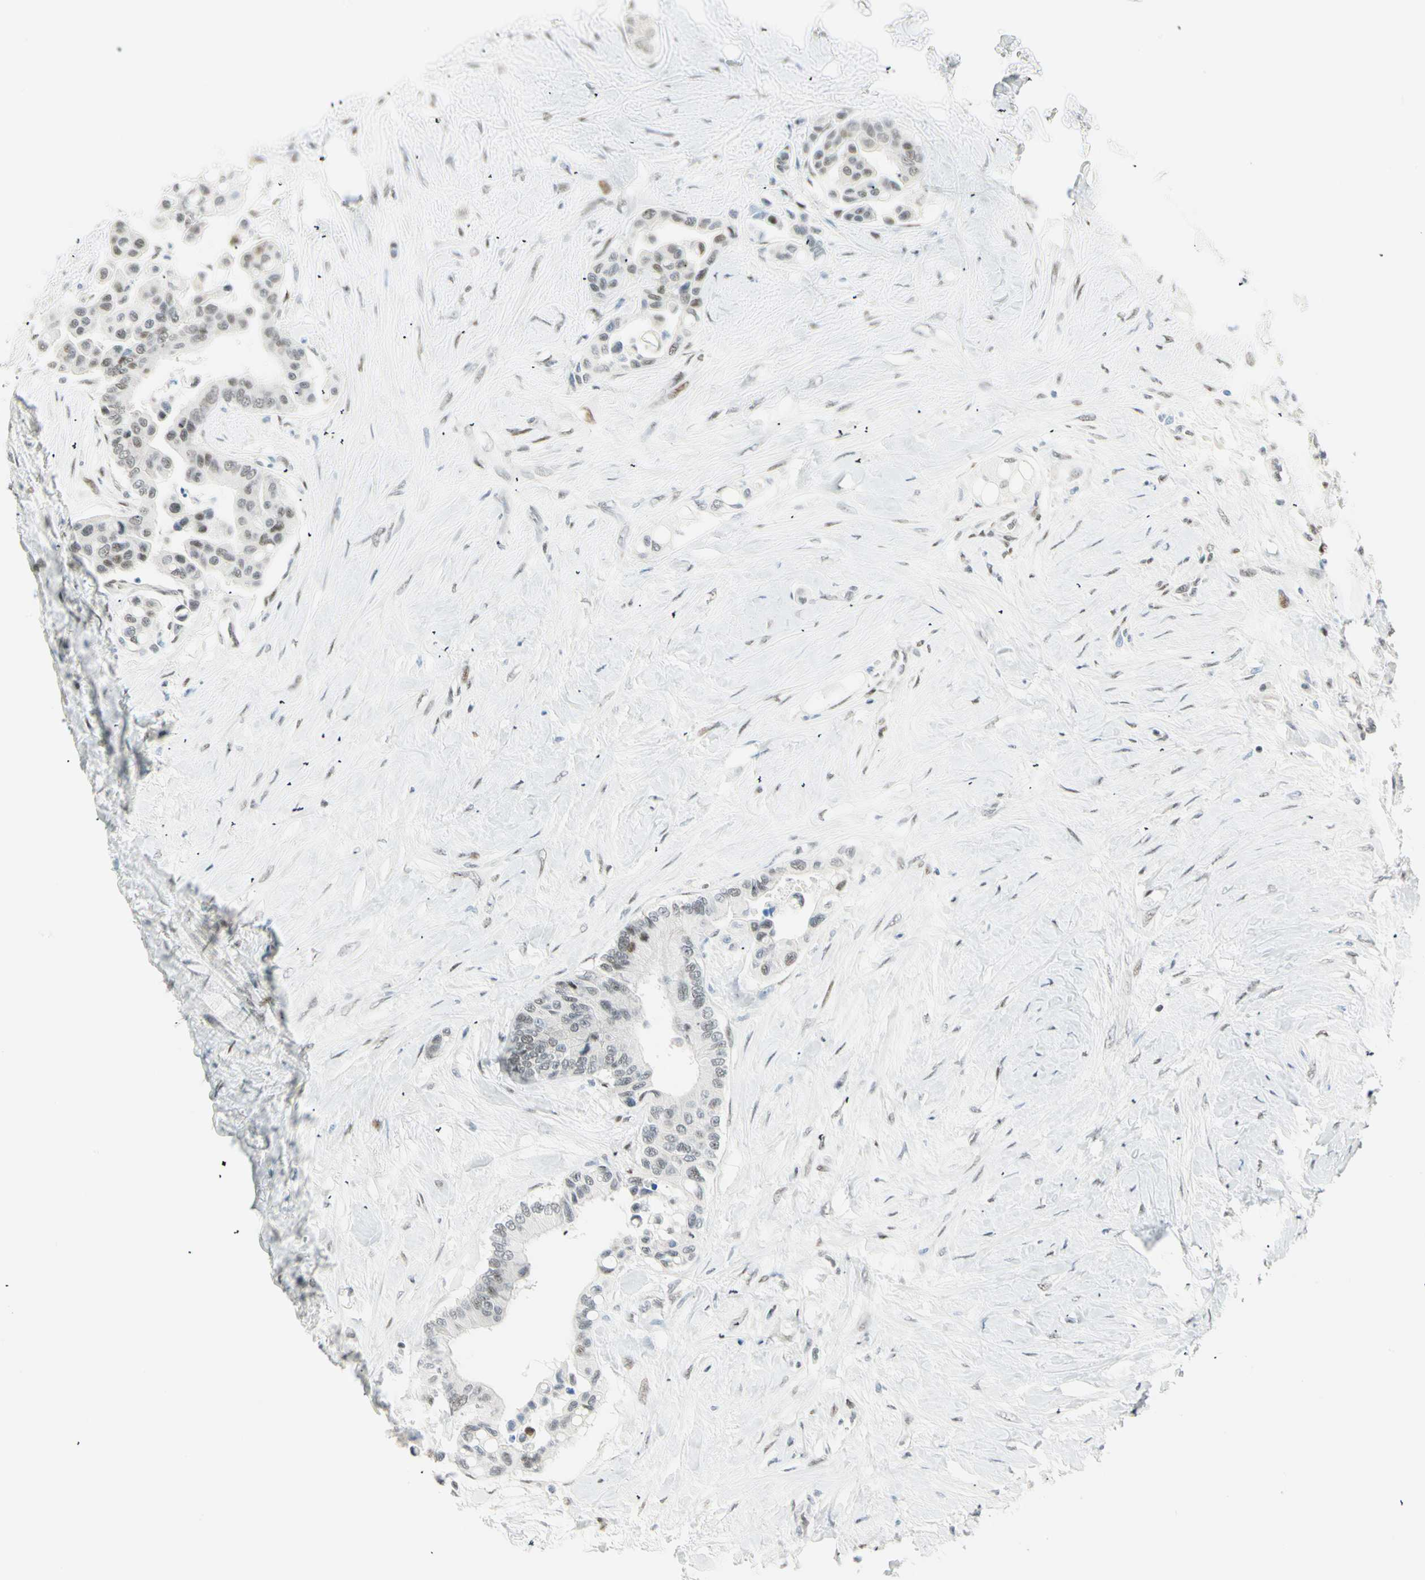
{"staining": {"intensity": "weak", "quantity": "<25%", "location": "nuclear"}, "tissue": "colorectal cancer", "cell_type": "Tumor cells", "image_type": "cancer", "snomed": [{"axis": "morphology", "description": "Normal tissue, NOS"}, {"axis": "morphology", "description": "Adenocarcinoma, NOS"}, {"axis": "topography", "description": "Colon"}], "caption": "Tumor cells show no significant protein expression in adenocarcinoma (colorectal). Brightfield microscopy of IHC stained with DAB (3,3'-diaminobenzidine) (brown) and hematoxylin (blue), captured at high magnification.", "gene": "PKNOX1", "patient": {"sex": "male", "age": 82}}